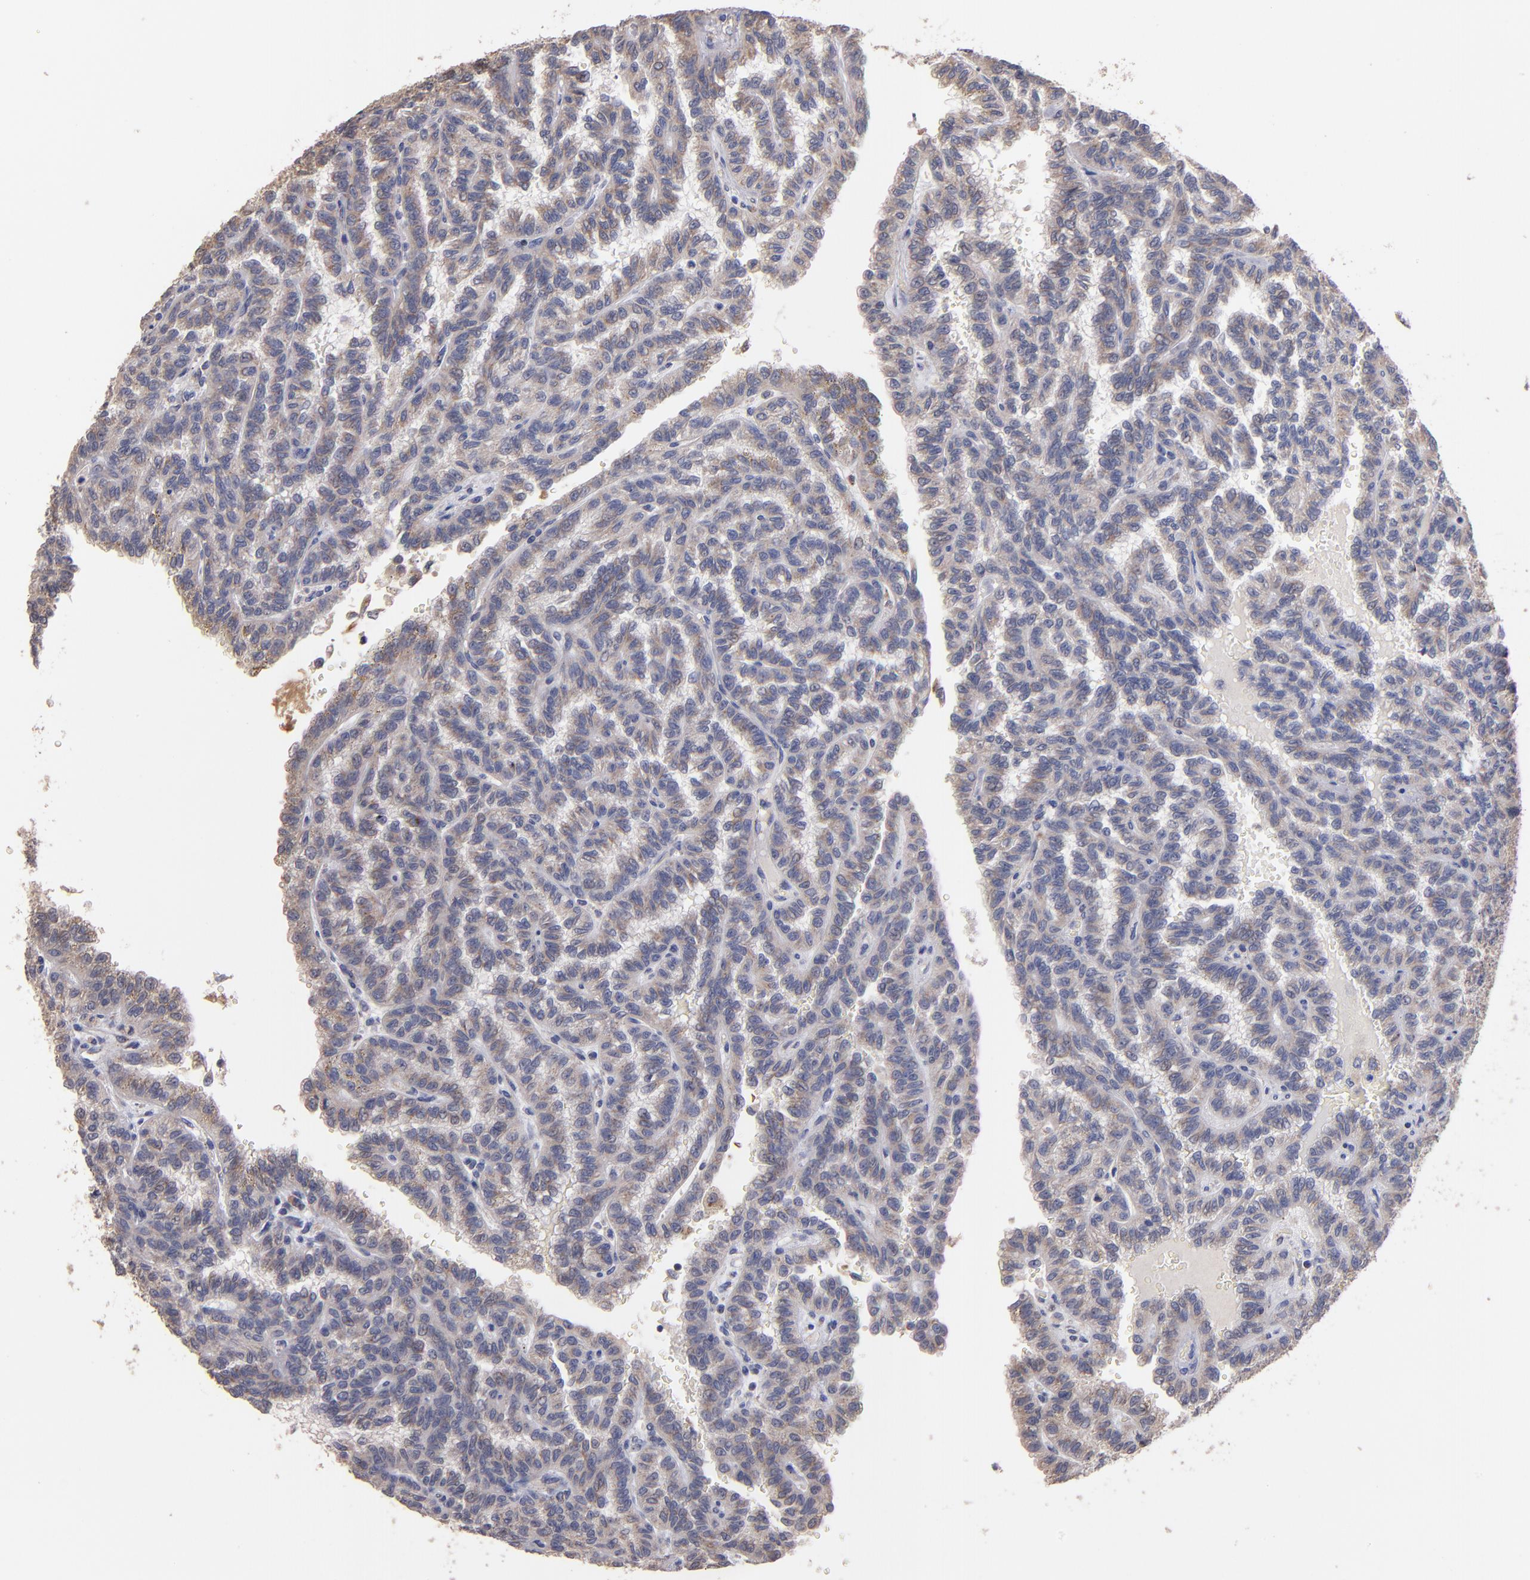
{"staining": {"intensity": "weak", "quantity": "25%-75%", "location": "cytoplasmic/membranous"}, "tissue": "renal cancer", "cell_type": "Tumor cells", "image_type": "cancer", "snomed": [{"axis": "morphology", "description": "Inflammation, NOS"}, {"axis": "morphology", "description": "Adenocarcinoma, NOS"}, {"axis": "topography", "description": "Kidney"}], "caption": "IHC image of renal cancer stained for a protein (brown), which displays low levels of weak cytoplasmic/membranous expression in approximately 25%-75% of tumor cells.", "gene": "DIABLO", "patient": {"sex": "male", "age": 68}}